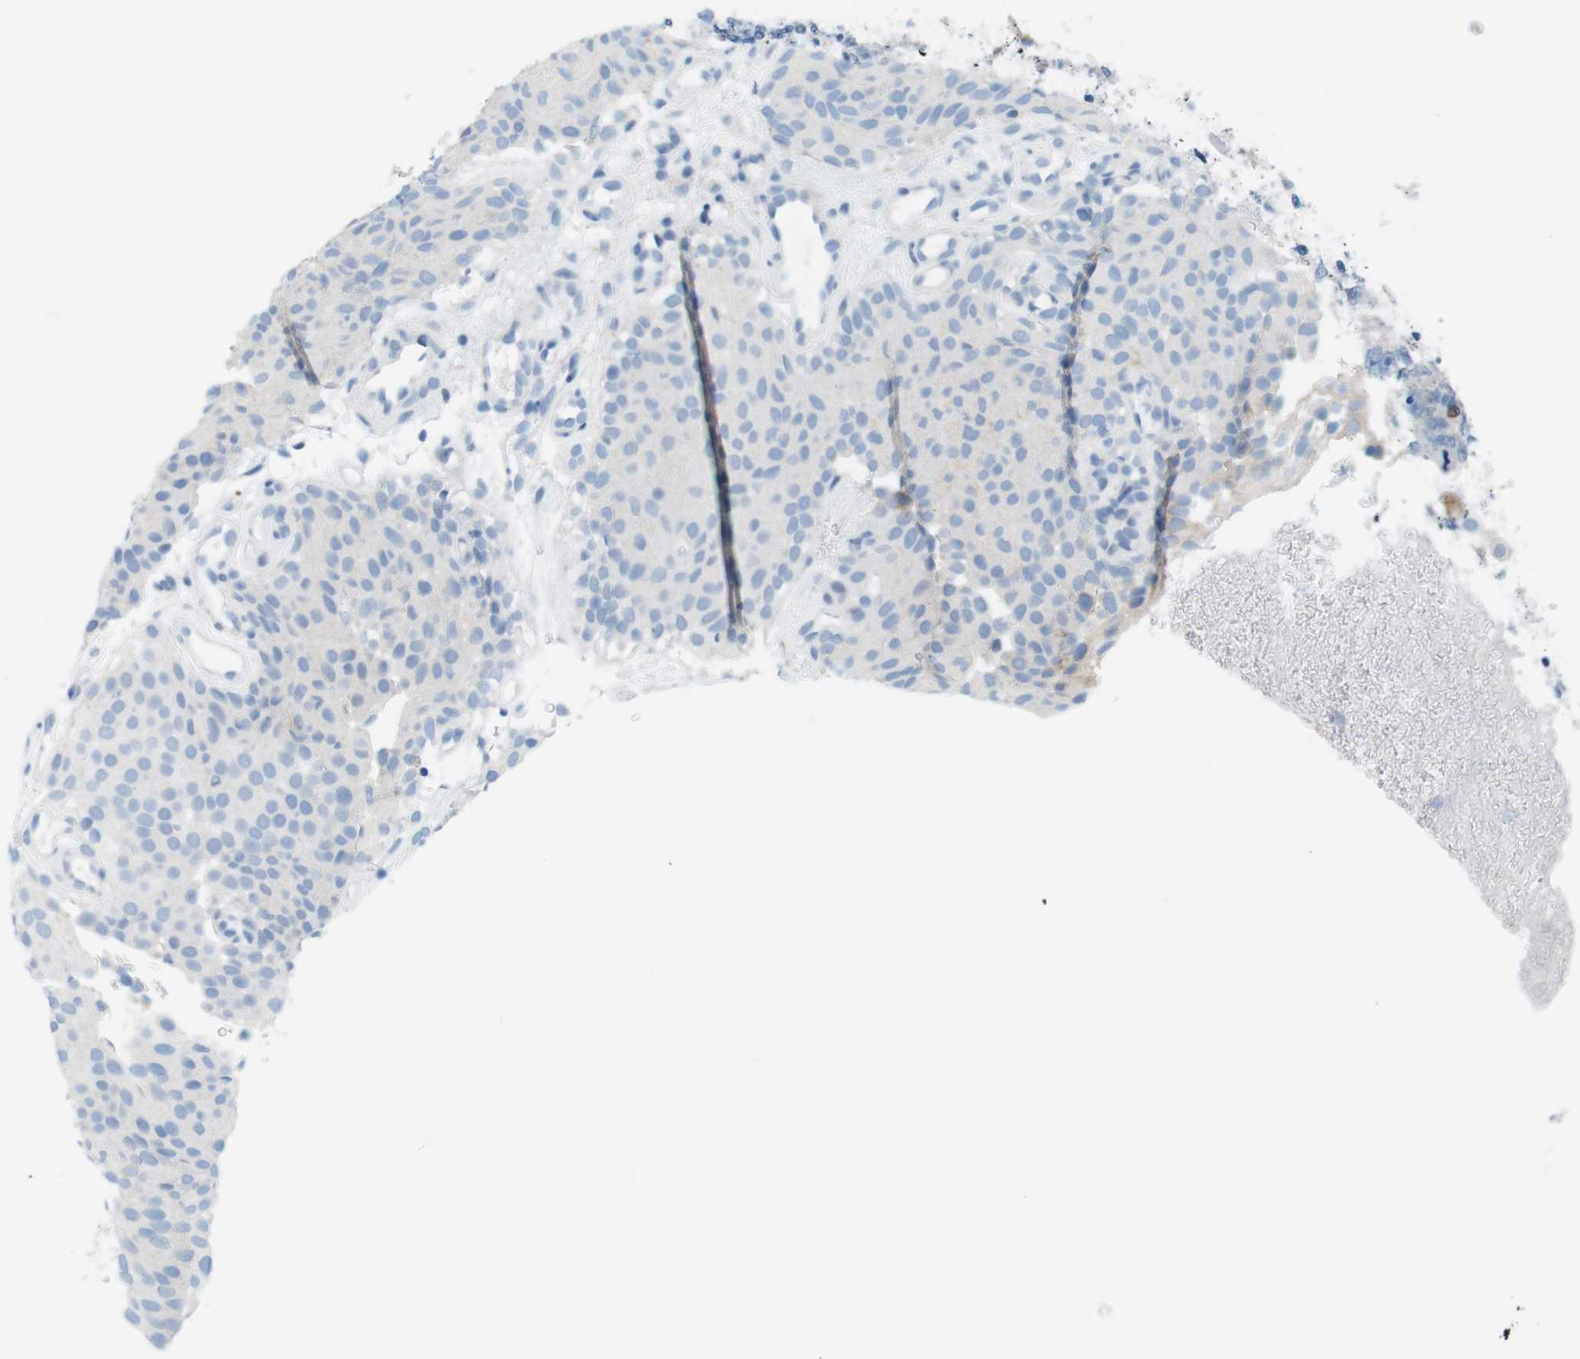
{"staining": {"intensity": "negative", "quantity": "none", "location": "none"}, "tissue": "urothelial cancer", "cell_type": "Tumor cells", "image_type": "cancer", "snomed": [{"axis": "morphology", "description": "Urothelial carcinoma, Low grade"}, {"axis": "topography", "description": "Urinary bladder"}], "caption": "Urothelial cancer was stained to show a protein in brown. There is no significant staining in tumor cells.", "gene": "MYH9", "patient": {"sex": "male", "age": 78}}